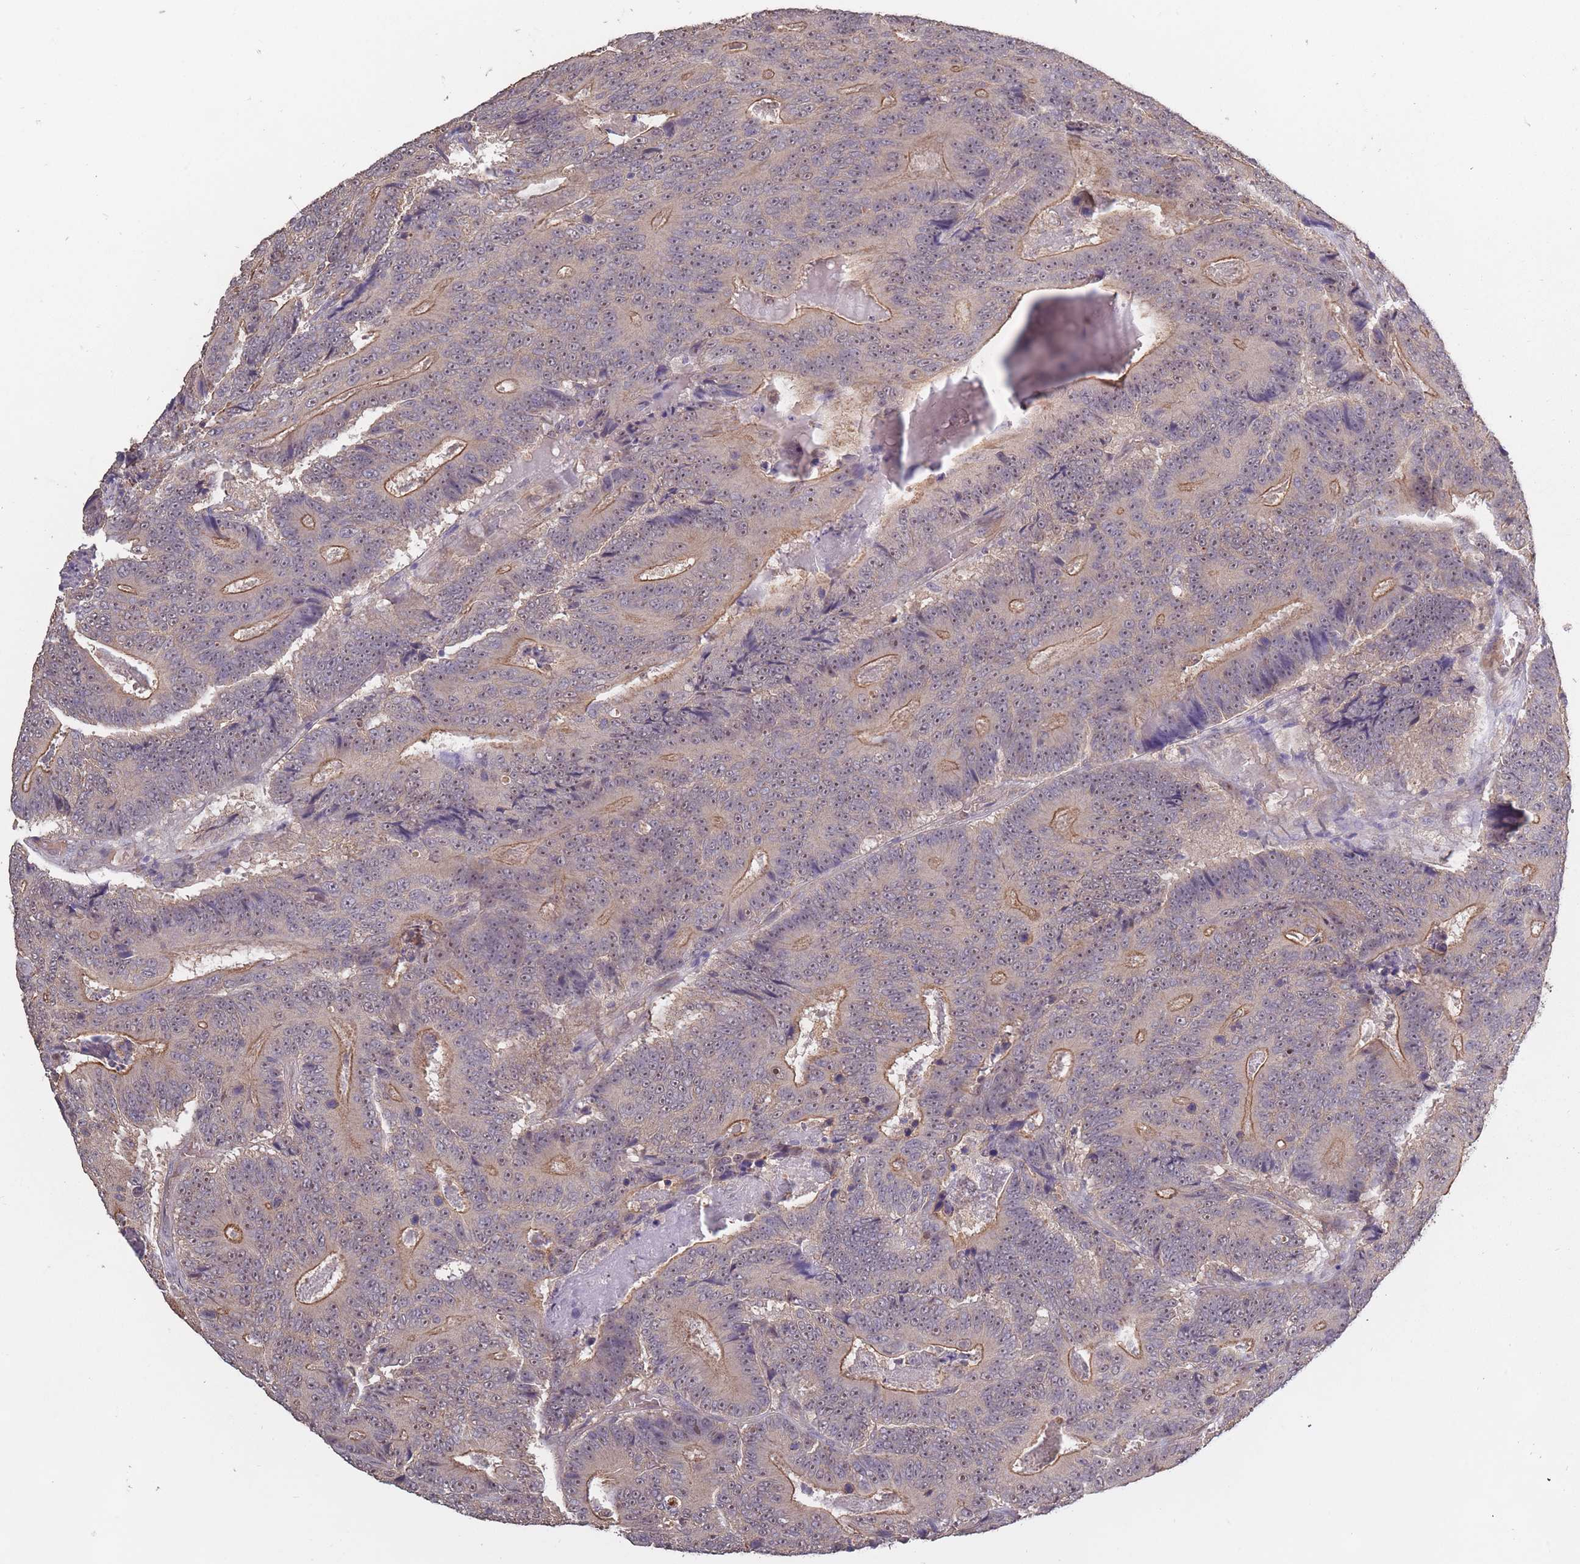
{"staining": {"intensity": "moderate", "quantity": "25%-75%", "location": "cytoplasmic/membranous"}, "tissue": "colorectal cancer", "cell_type": "Tumor cells", "image_type": "cancer", "snomed": [{"axis": "morphology", "description": "Adenocarcinoma, NOS"}, {"axis": "topography", "description": "Colon"}], "caption": "Human colorectal cancer (adenocarcinoma) stained for a protein (brown) displays moderate cytoplasmic/membranous positive positivity in about 25%-75% of tumor cells.", "gene": "KIAA1755", "patient": {"sex": "male", "age": 83}}